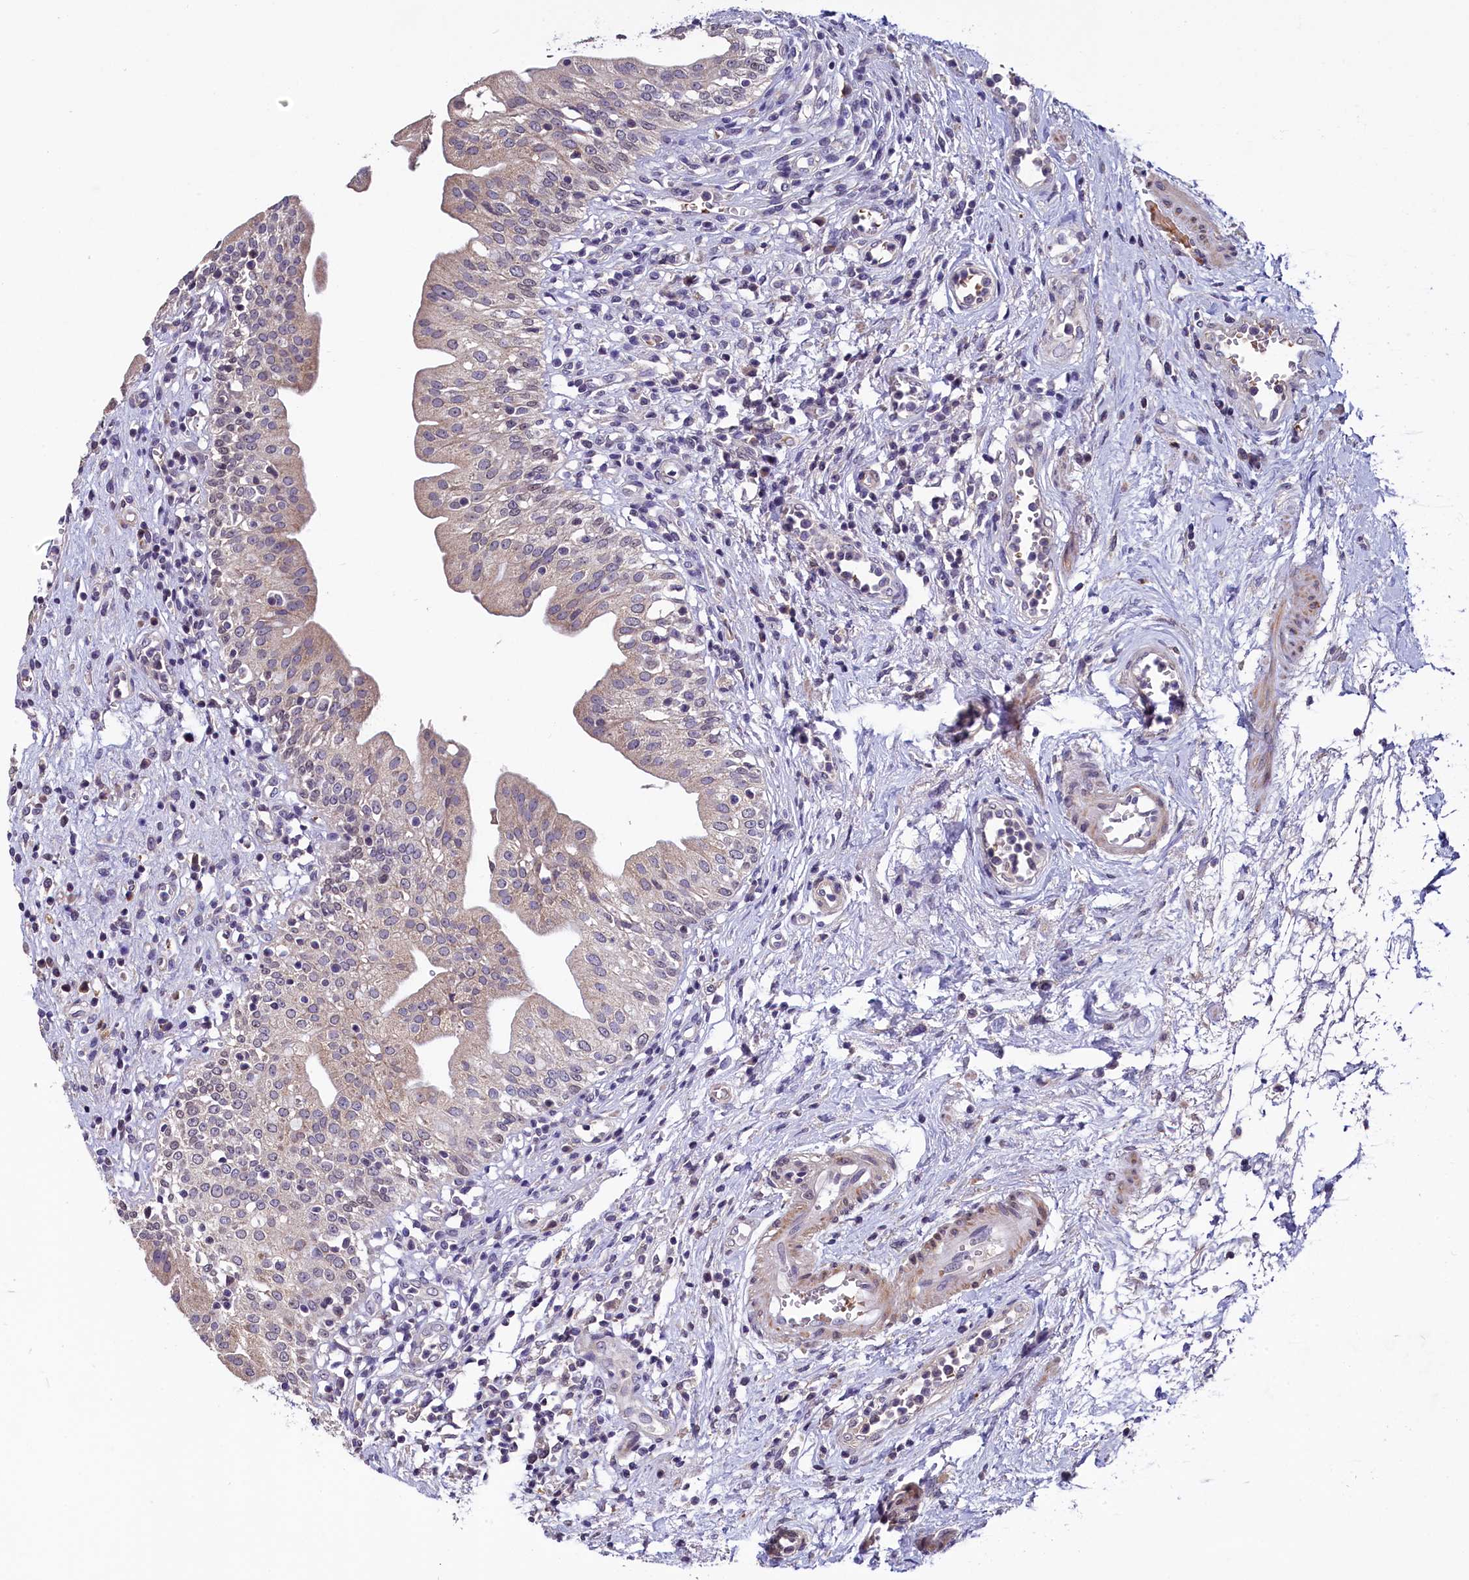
{"staining": {"intensity": "weak", "quantity": "25%-75%", "location": "nuclear"}, "tissue": "urinary bladder", "cell_type": "Urothelial cells", "image_type": "normal", "snomed": [{"axis": "morphology", "description": "Normal tissue, NOS"}, {"axis": "morphology", "description": "Inflammation, NOS"}, {"axis": "topography", "description": "Urinary bladder"}], "caption": "A brown stain highlights weak nuclear staining of a protein in urothelial cells of unremarkable human urinary bladder. Using DAB (brown) and hematoxylin (blue) stains, captured at high magnification using brightfield microscopy.", "gene": "SLC39A6", "patient": {"sex": "male", "age": 63}}